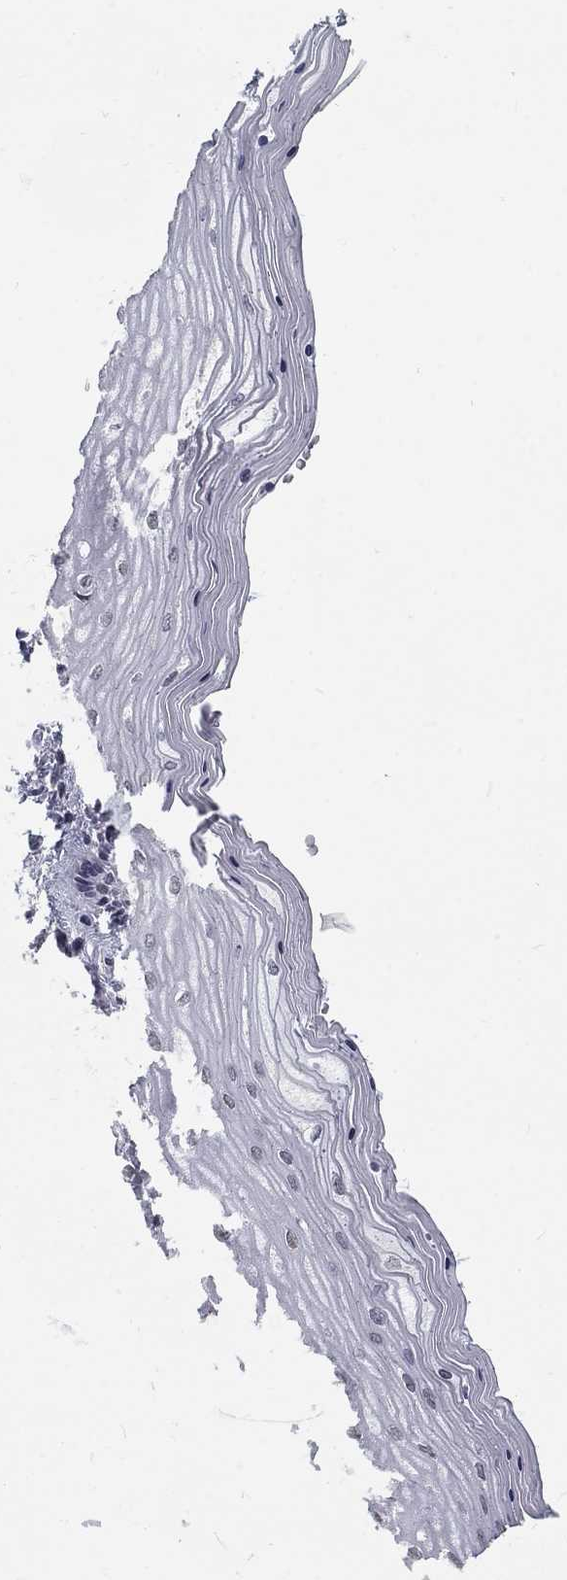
{"staining": {"intensity": "negative", "quantity": "none", "location": "none"}, "tissue": "vagina", "cell_type": "Squamous epithelial cells", "image_type": "normal", "snomed": [{"axis": "morphology", "description": "Normal tissue, NOS"}, {"axis": "topography", "description": "Vagina"}], "caption": "Image shows no protein staining in squamous epithelial cells of normal vagina. (Stains: DAB immunohistochemistry (IHC) with hematoxylin counter stain, Microscopy: brightfield microscopy at high magnification).", "gene": "SNORC", "patient": {"sex": "female", "age": 45}}